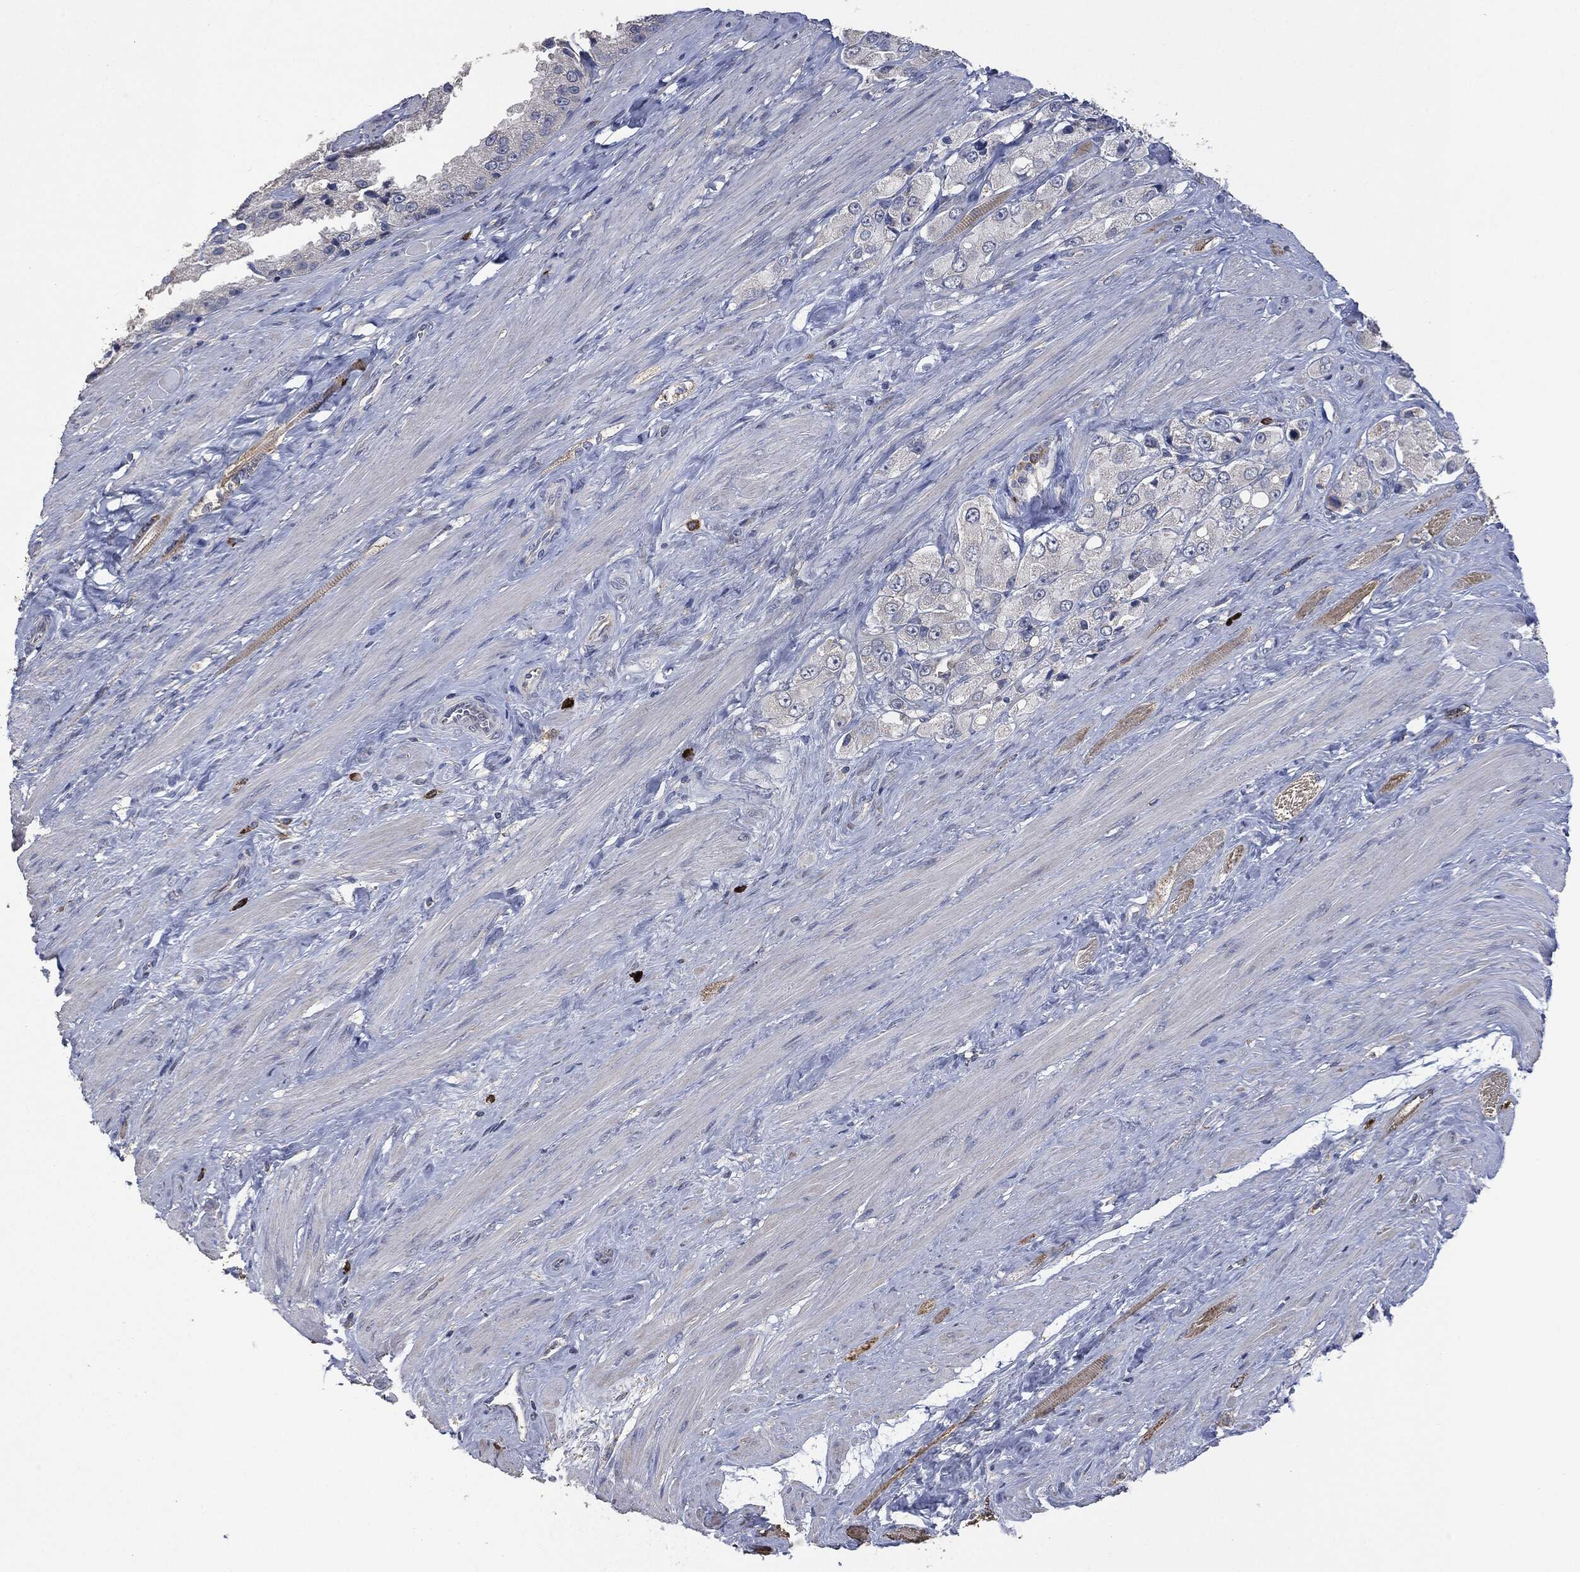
{"staining": {"intensity": "negative", "quantity": "none", "location": "none"}, "tissue": "prostate cancer", "cell_type": "Tumor cells", "image_type": "cancer", "snomed": [{"axis": "morphology", "description": "Adenocarcinoma, NOS"}, {"axis": "topography", "description": "Prostate and seminal vesicle, NOS"}, {"axis": "topography", "description": "Prostate"}], "caption": "Immunohistochemistry (IHC) image of adenocarcinoma (prostate) stained for a protein (brown), which reveals no expression in tumor cells.", "gene": "CD33", "patient": {"sex": "male", "age": 64}}